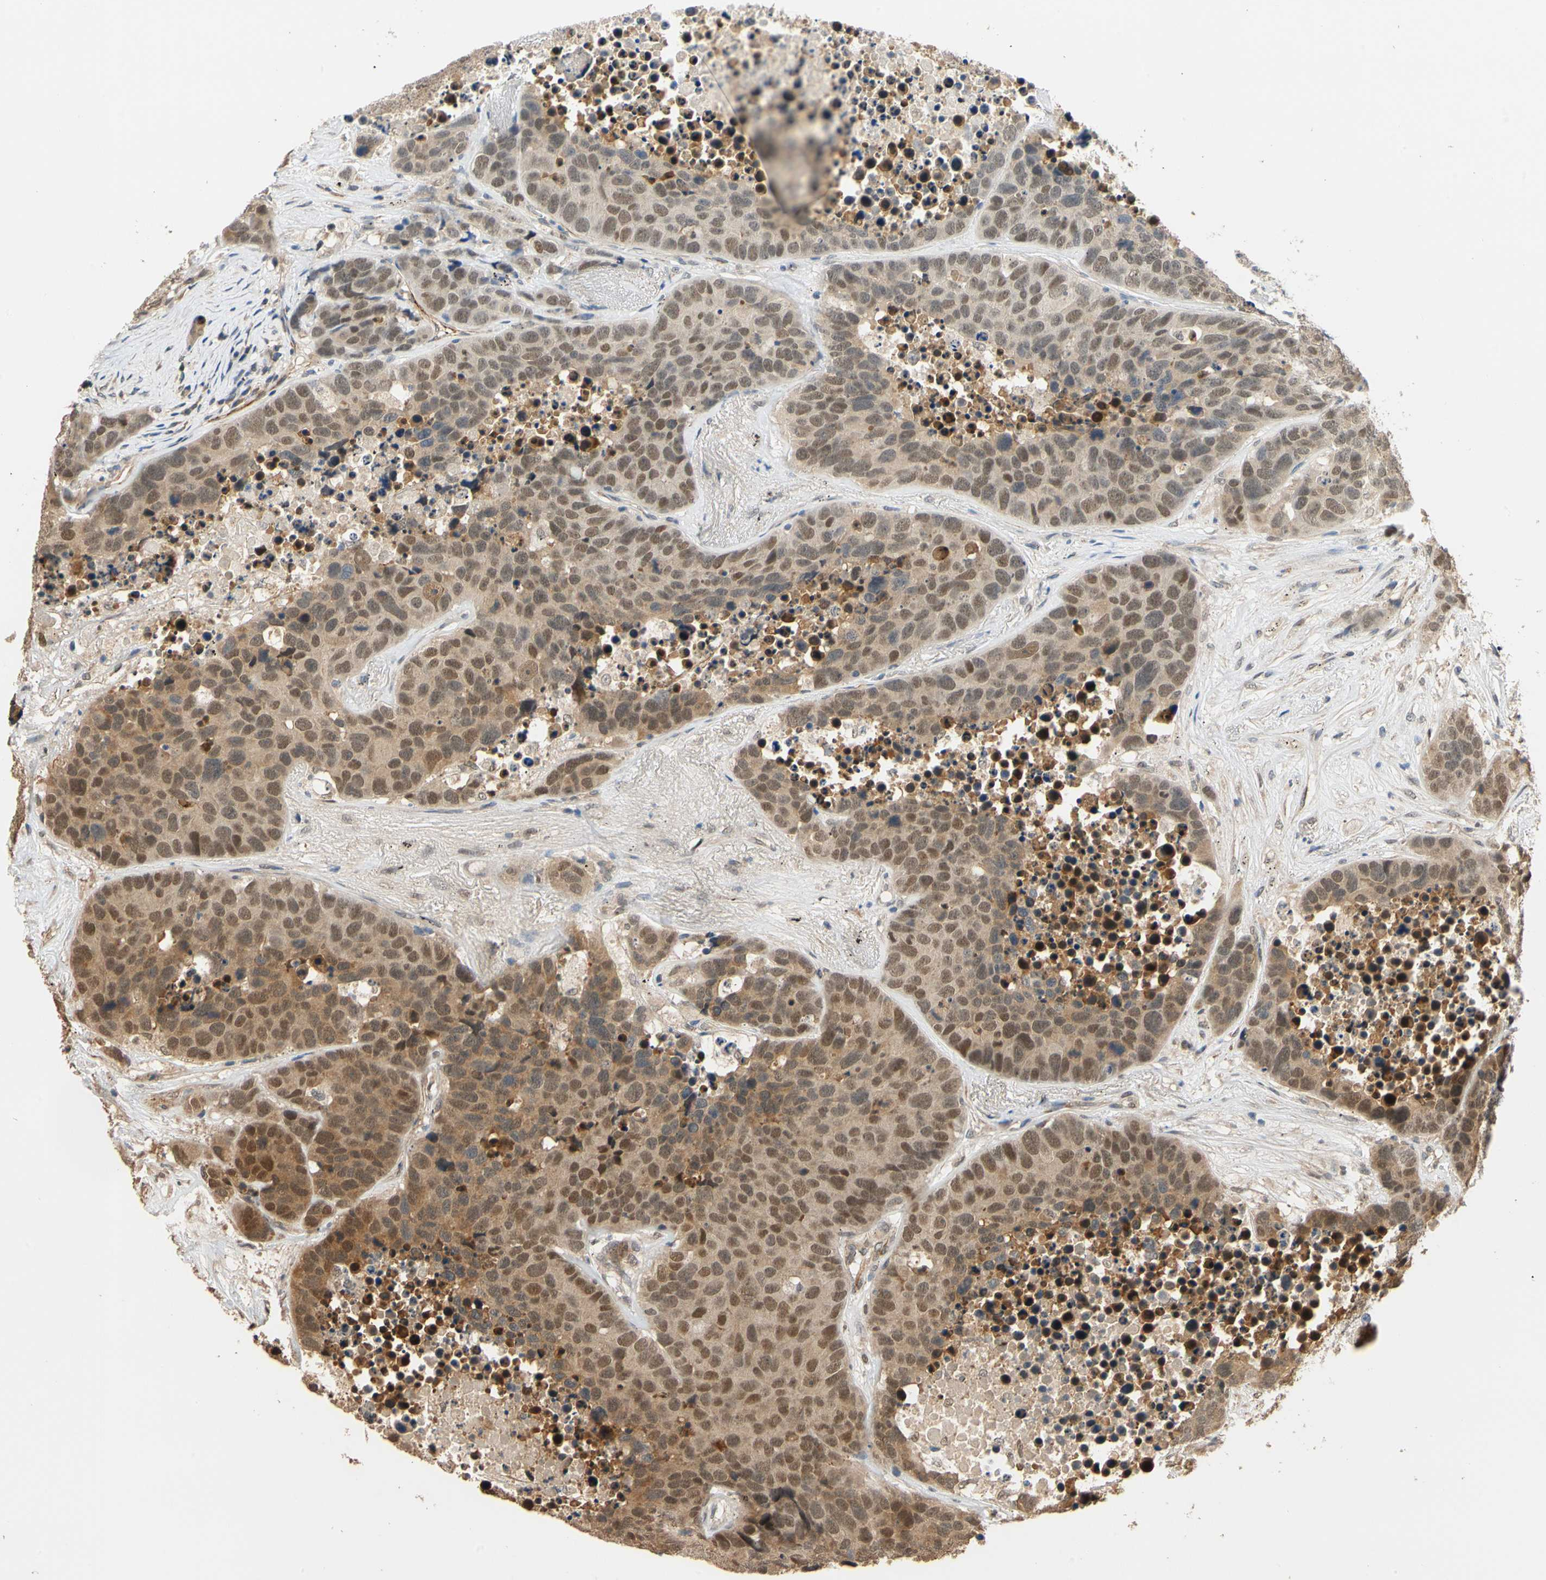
{"staining": {"intensity": "moderate", "quantity": ">75%", "location": "cytoplasmic/membranous,nuclear"}, "tissue": "carcinoid", "cell_type": "Tumor cells", "image_type": "cancer", "snomed": [{"axis": "morphology", "description": "Carcinoid, malignant, NOS"}, {"axis": "topography", "description": "Lung"}], "caption": "Brown immunohistochemical staining in carcinoid demonstrates moderate cytoplasmic/membranous and nuclear staining in about >75% of tumor cells.", "gene": "QSER1", "patient": {"sex": "male", "age": 60}}